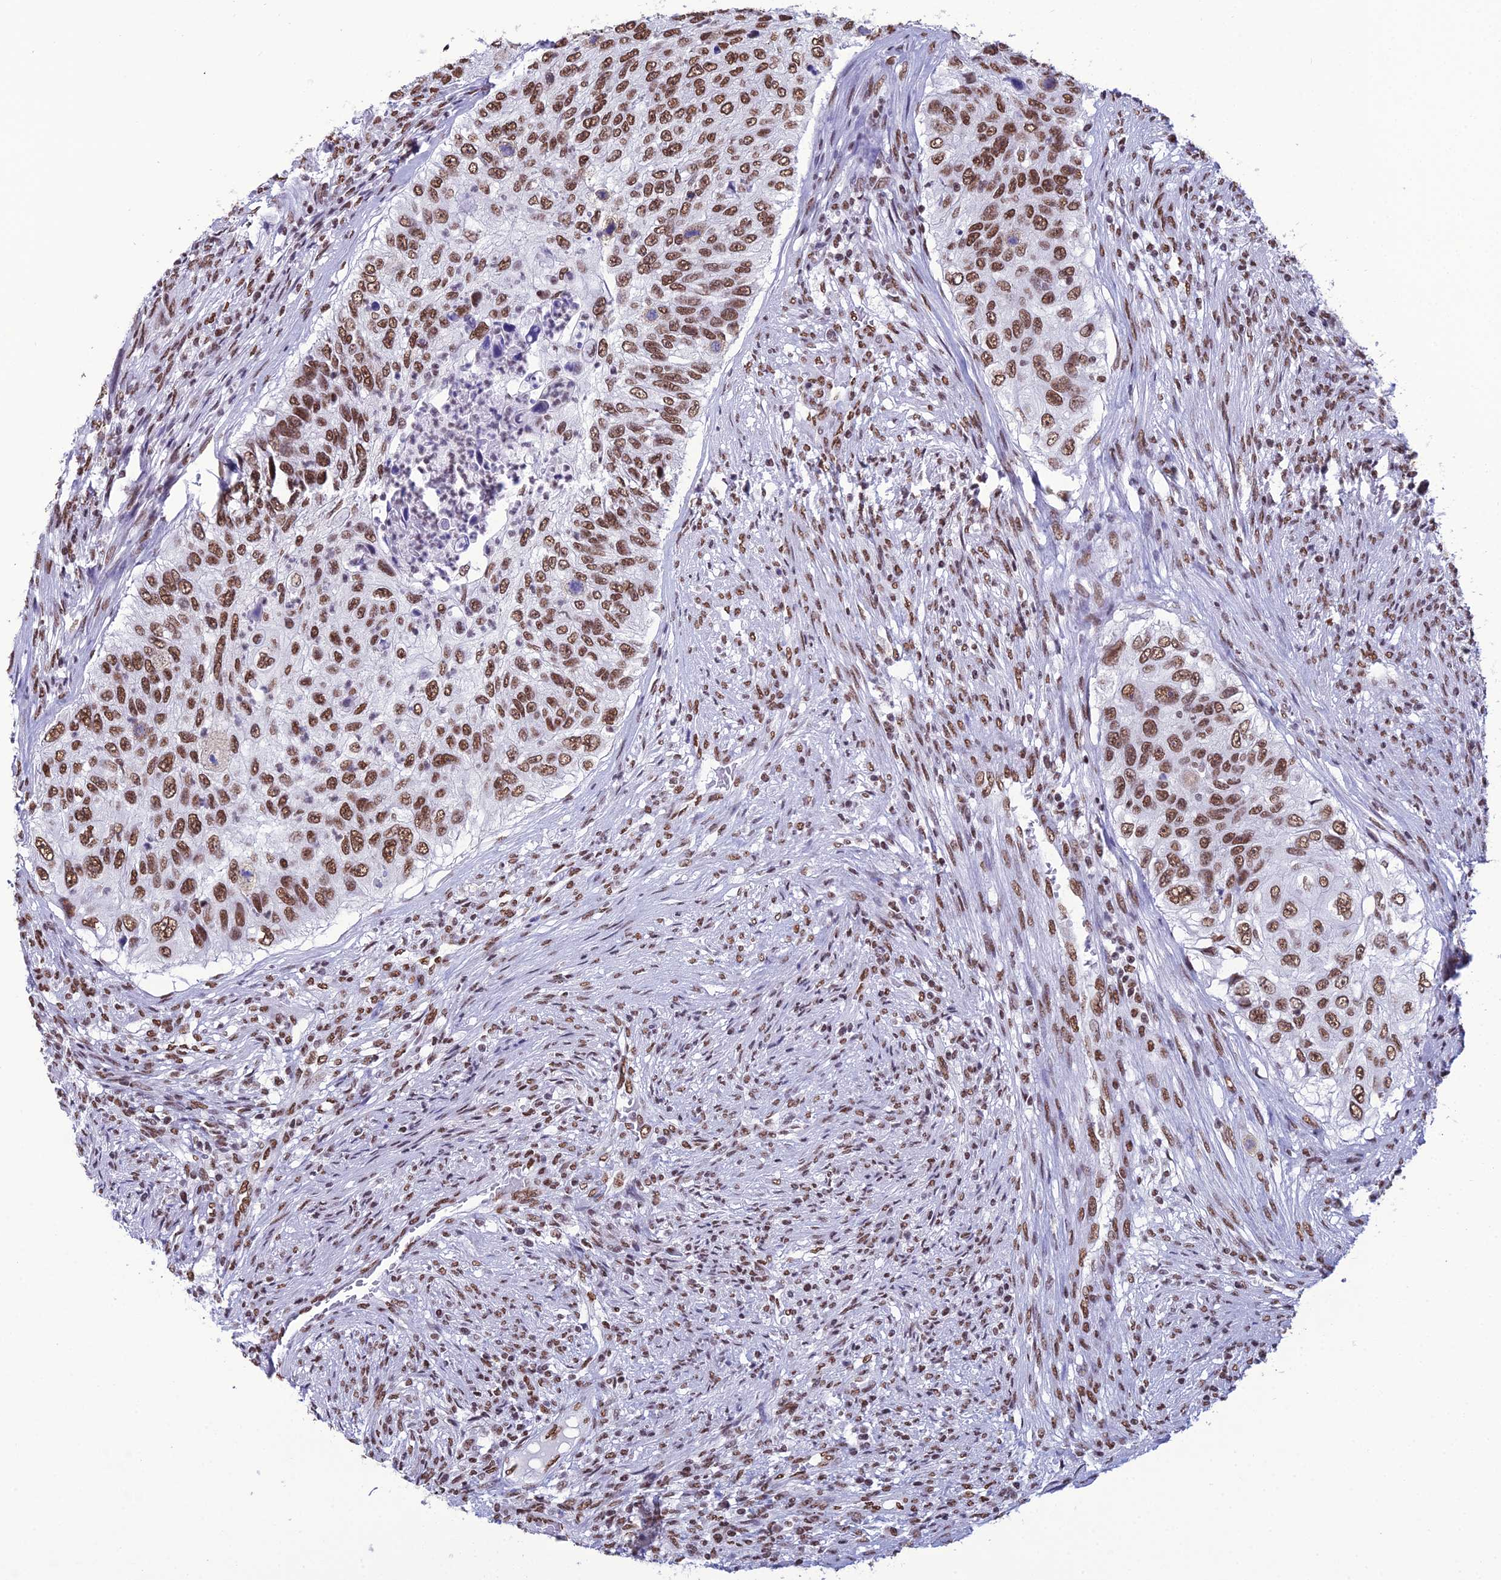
{"staining": {"intensity": "strong", "quantity": ">75%", "location": "nuclear"}, "tissue": "urothelial cancer", "cell_type": "Tumor cells", "image_type": "cancer", "snomed": [{"axis": "morphology", "description": "Urothelial carcinoma, High grade"}, {"axis": "topography", "description": "Urinary bladder"}], "caption": "Human urothelial cancer stained for a protein (brown) exhibits strong nuclear positive staining in about >75% of tumor cells.", "gene": "PRAMEF12", "patient": {"sex": "female", "age": 60}}